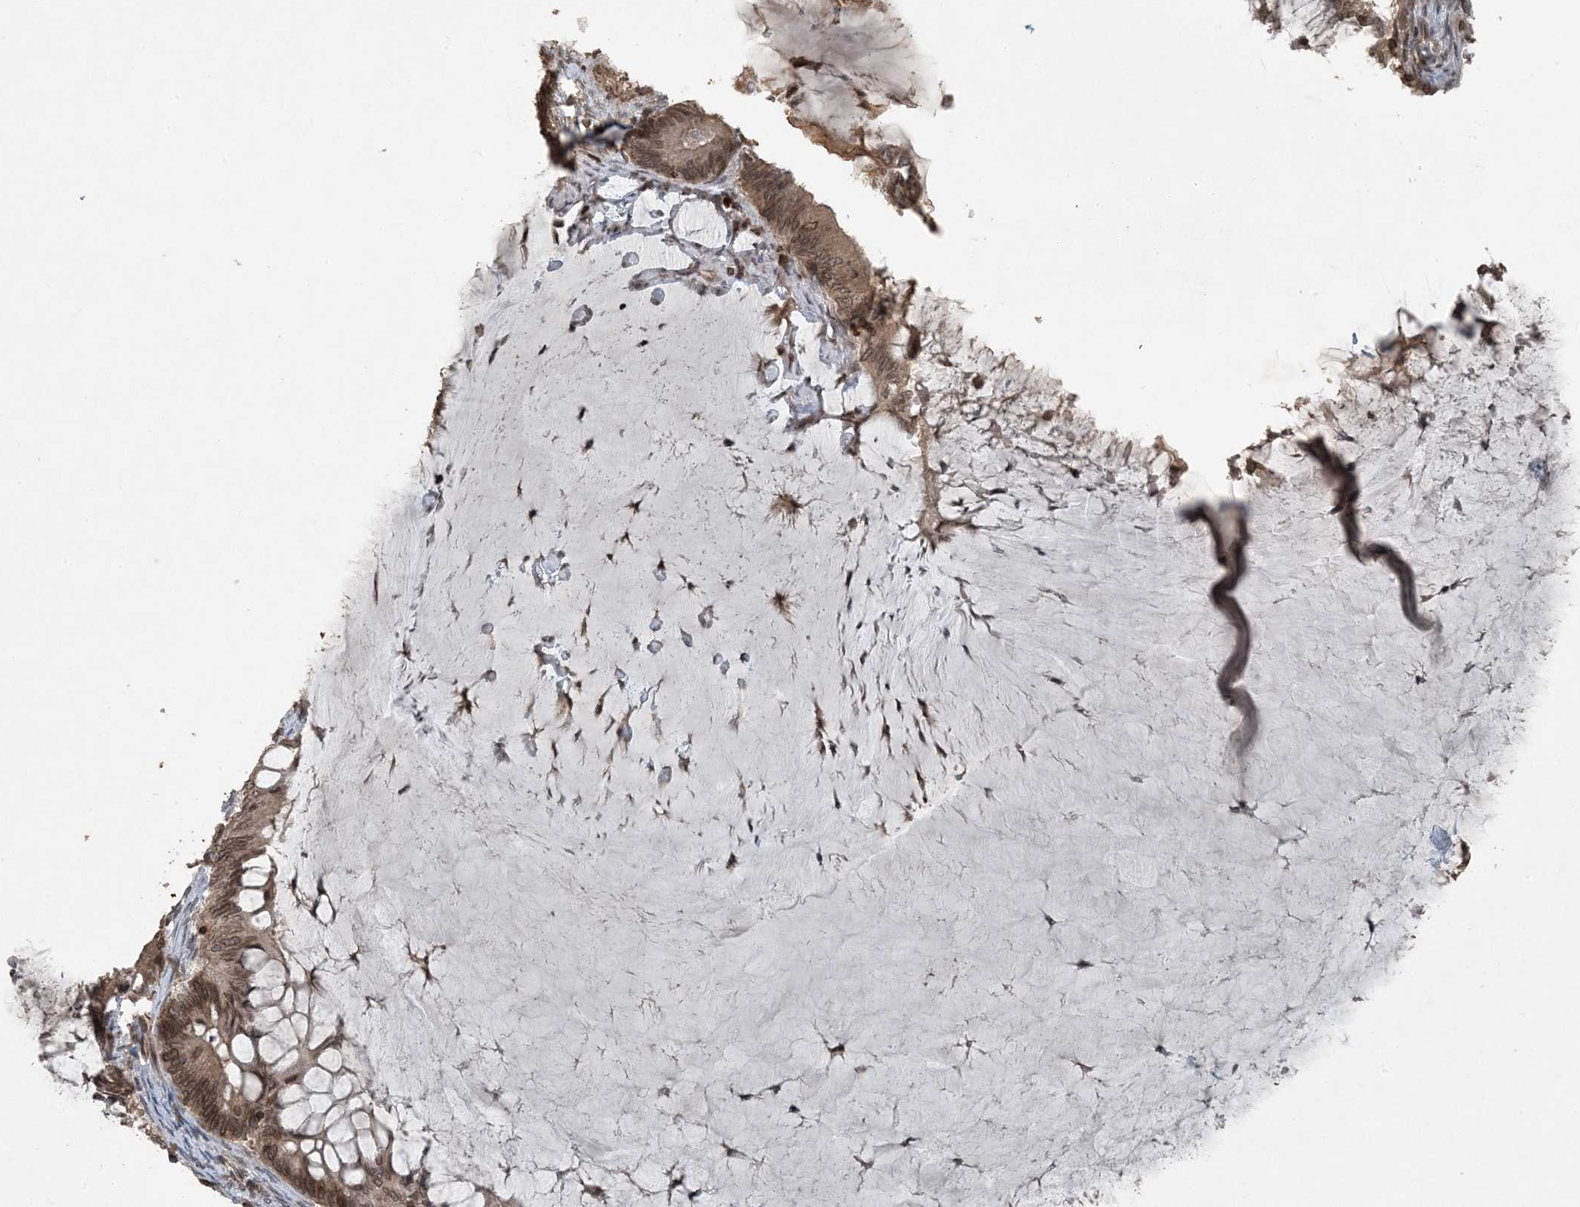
{"staining": {"intensity": "moderate", "quantity": ">75%", "location": "cytoplasmic/membranous,nuclear"}, "tissue": "ovarian cancer", "cell_type": "Tumor cells", "image_type": "cancer", "snomed": [{"axis": "morphology", "description": "Cystadenocarcinoma, mucinous, NOS"}, {"axis": "topography", "description": "Ovary"}], "caption": "Immunohistochemistry histopathology image of neoplastic tissue: human ovarian cancer stained using immunohistochemistry exhibits medium levels of moderate protein expression localized specifically in the cytoplasmic/membranous and nuclear of tumor cells, appearing as a cytoplasmic/membranous and nuclear brown color.", "gene": "ZFAND2B", "patient": {"sex": "female", "age": 61}}